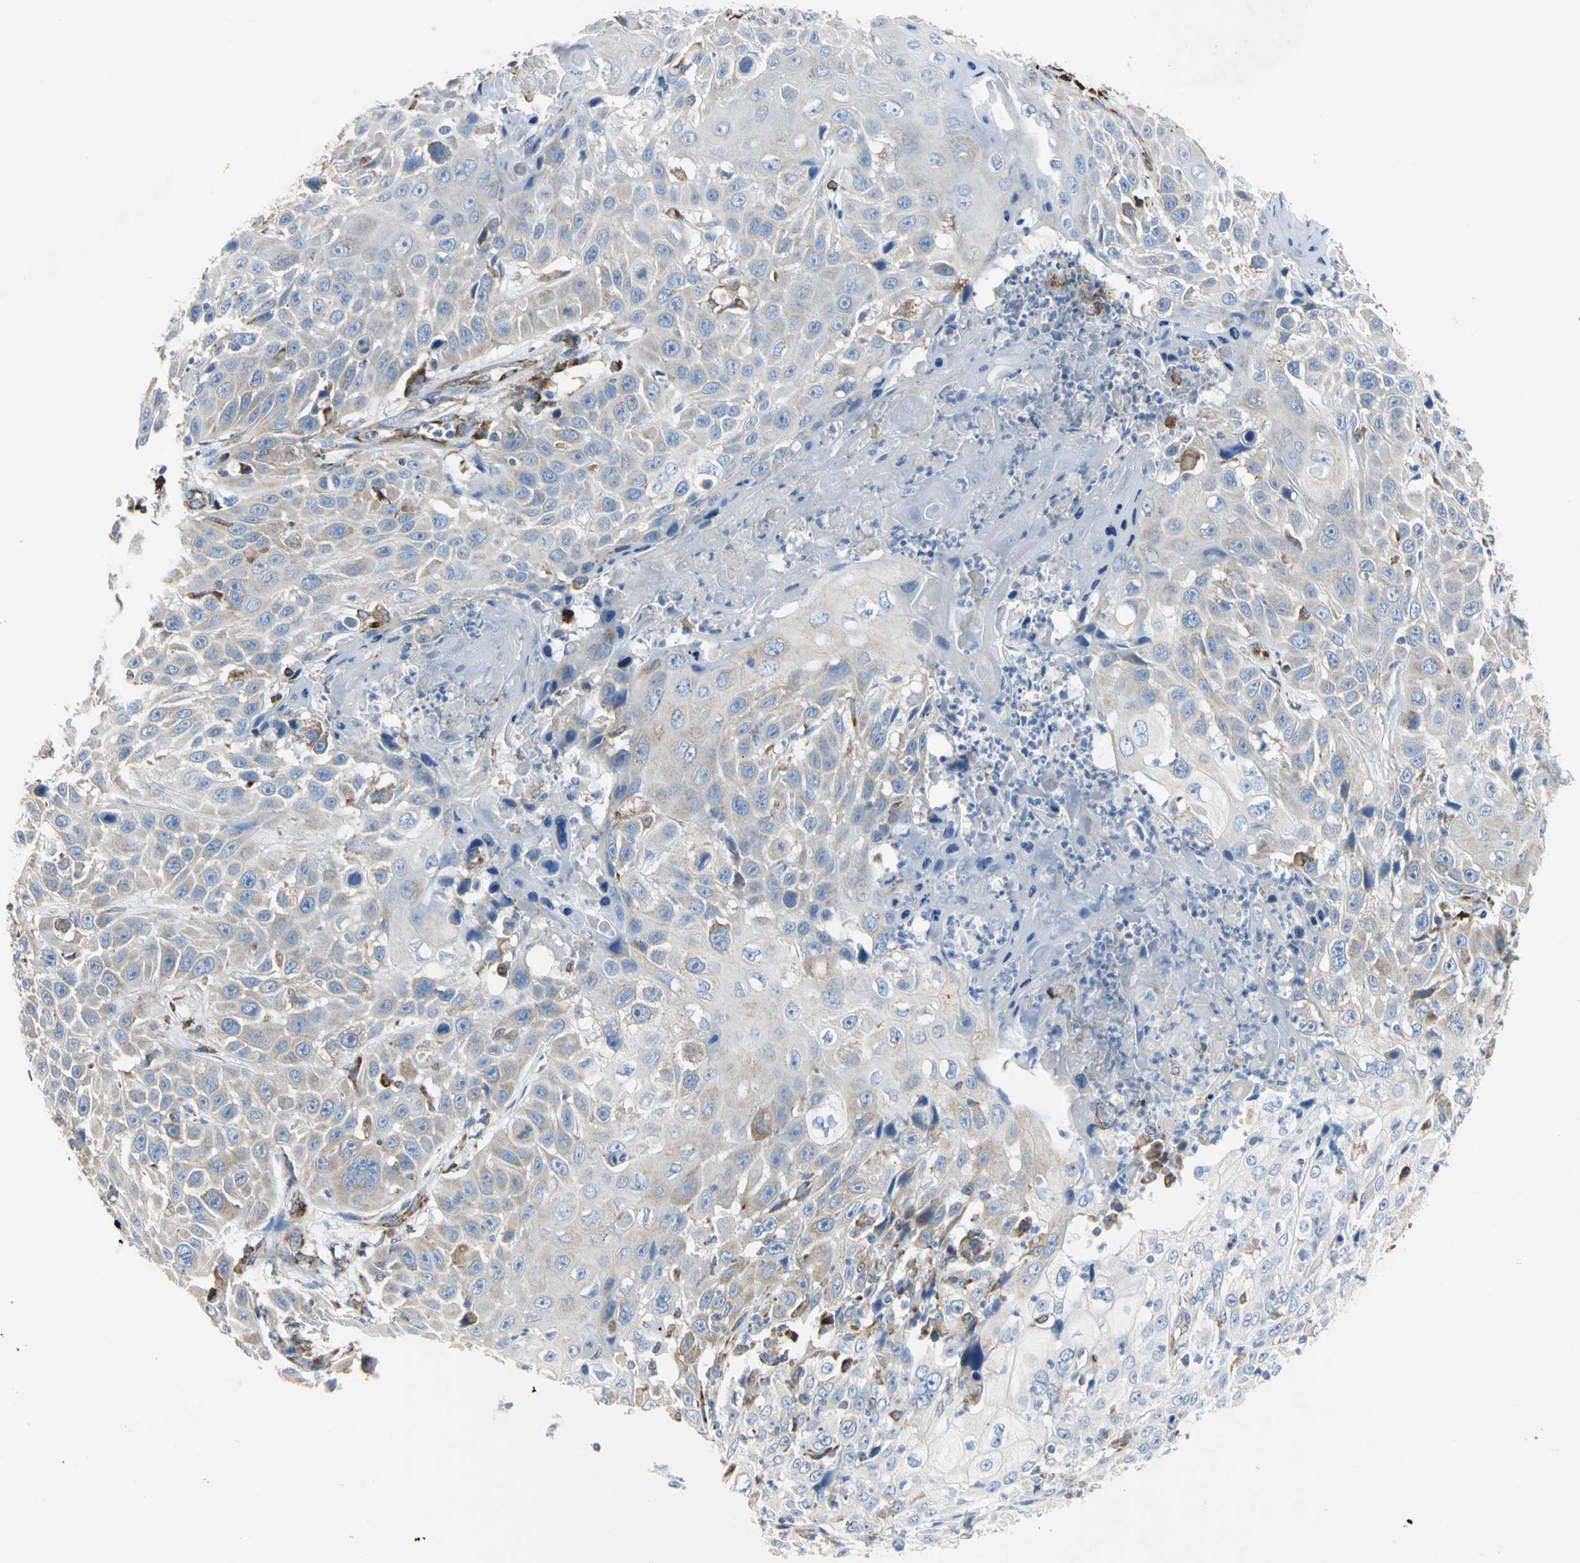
{"staining": {"intensity": "moderate", "quantity": "<25%", "location": "cytoplasmic/membranous"}, "tissue": "cervical cancer", "cell_type": "Tumor cells", "image_type": "cancer", "snomed": [{"axis": "morphology", "description": "Squamous cell carcinoma, NOS"}, {"axis": "topography", "description": "Cervix"}], "caption": "Immunohistochemistry (IHC) of squamous cell carcinoma (cervical) reveals low levels of moderate cytoplasmic/membranous positivity in about <25% of tumor cells. (DAB (3,3'-diaminobenzidine) = brown stain, brightfield microscopy at high magnification).", "gene": "TULP4", "patient": {"sex": "female", "age": 39}}